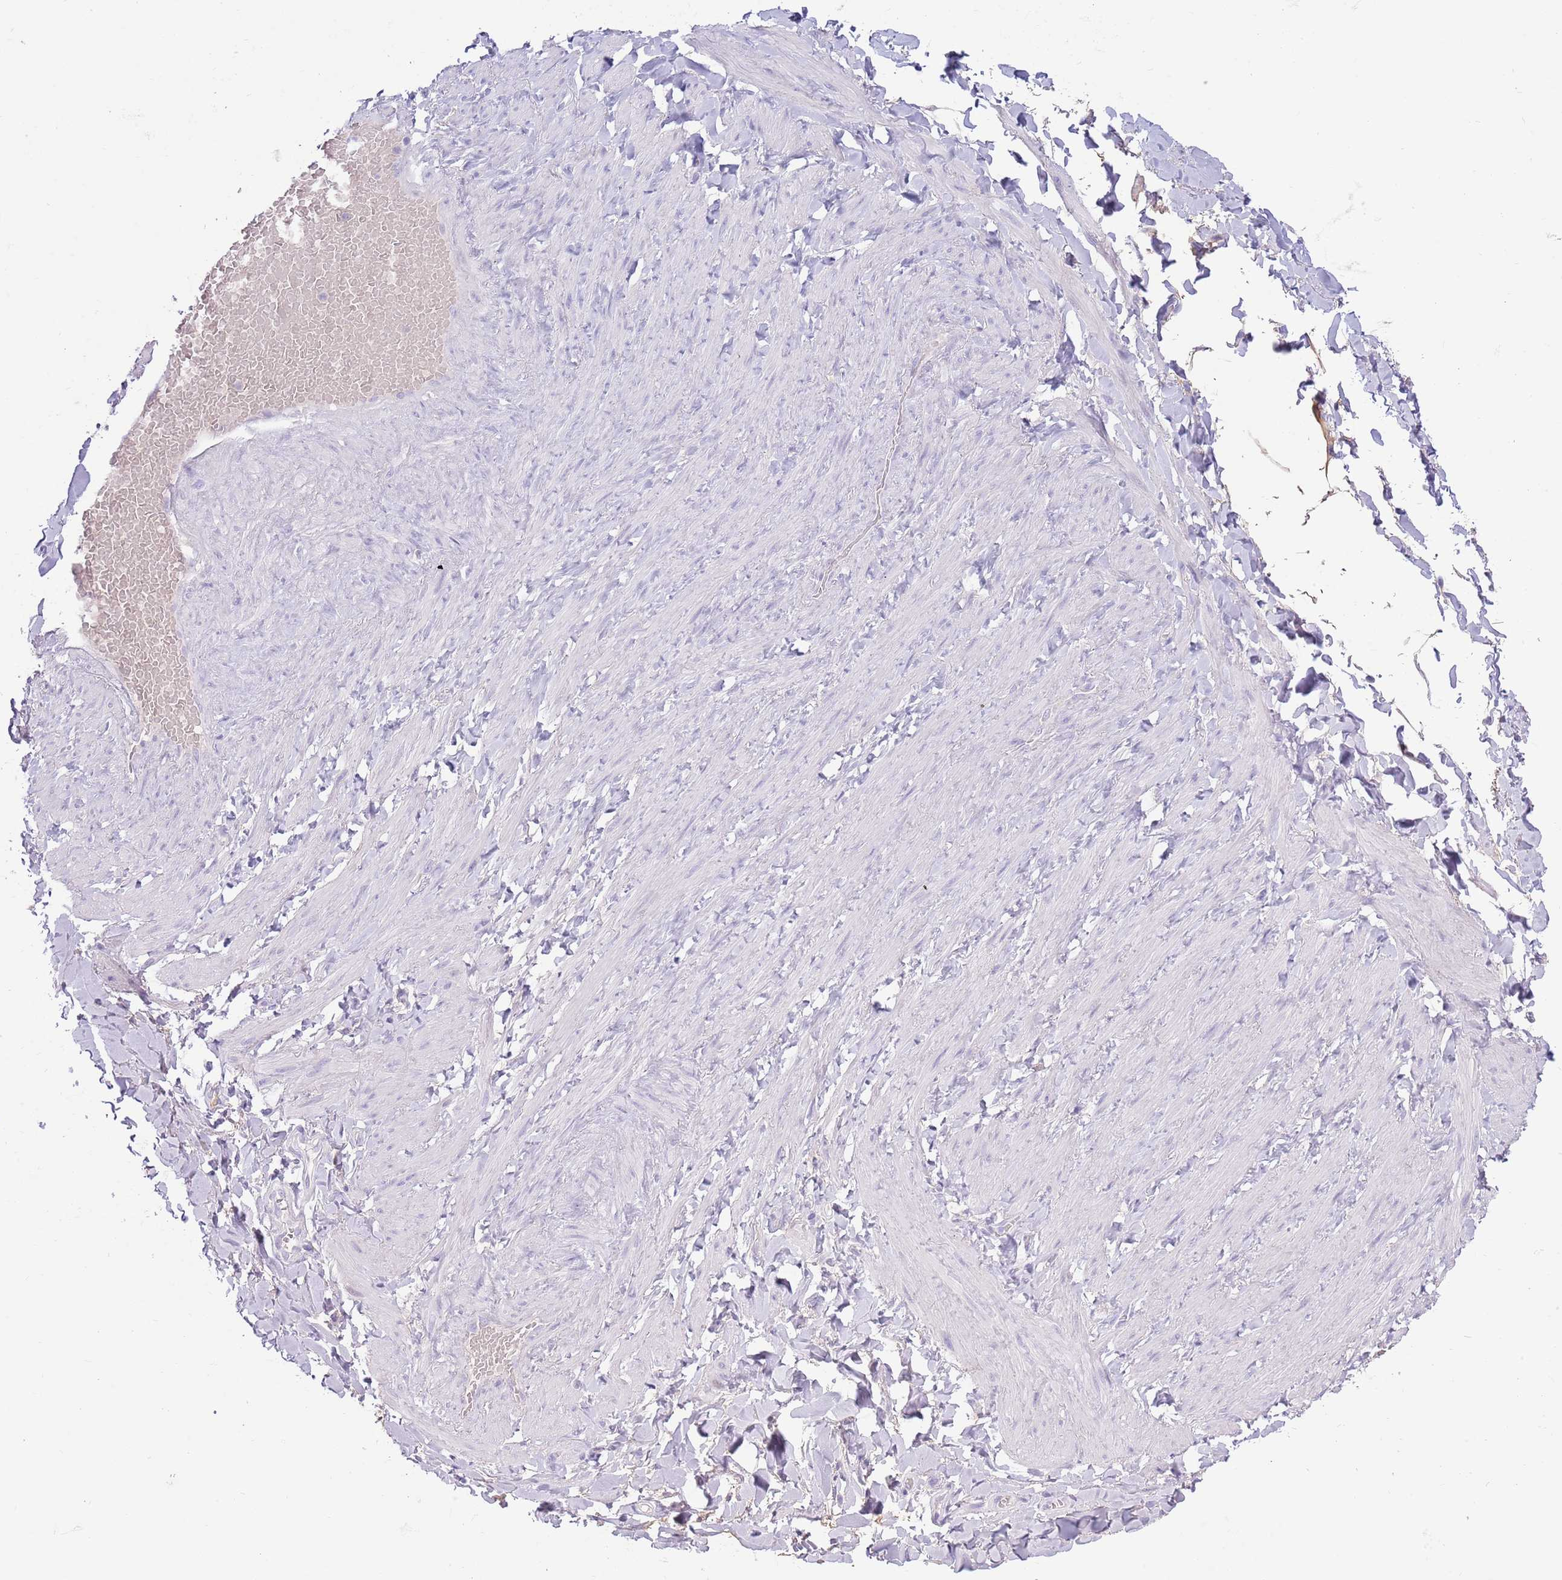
{"staining": {"intensity": "negative", "quantity": "none", "location": "none"}, "tissue": "adipose tissue", "cell_type": "Adipocytes", "image_type": "normal", "snomed": [{"axis": "morphology", "description": "Normal tissue, NOS"}, {"axis": "topography", "description": "Soft tissue"}, {"axis": "topography", "description": "Vascular tissue"}], "caption": "DAB (3,3'-diaminobenzidine) immunohistochemical staining of unremarkable human adipose tissue displays no significant staining in adipocytes. The staining is performed using DAB brown chromogen with nuclei counter-stained in using hematoxylin.", "gene": "TOX2", "patient": {"sex": "male", "age": 54}}